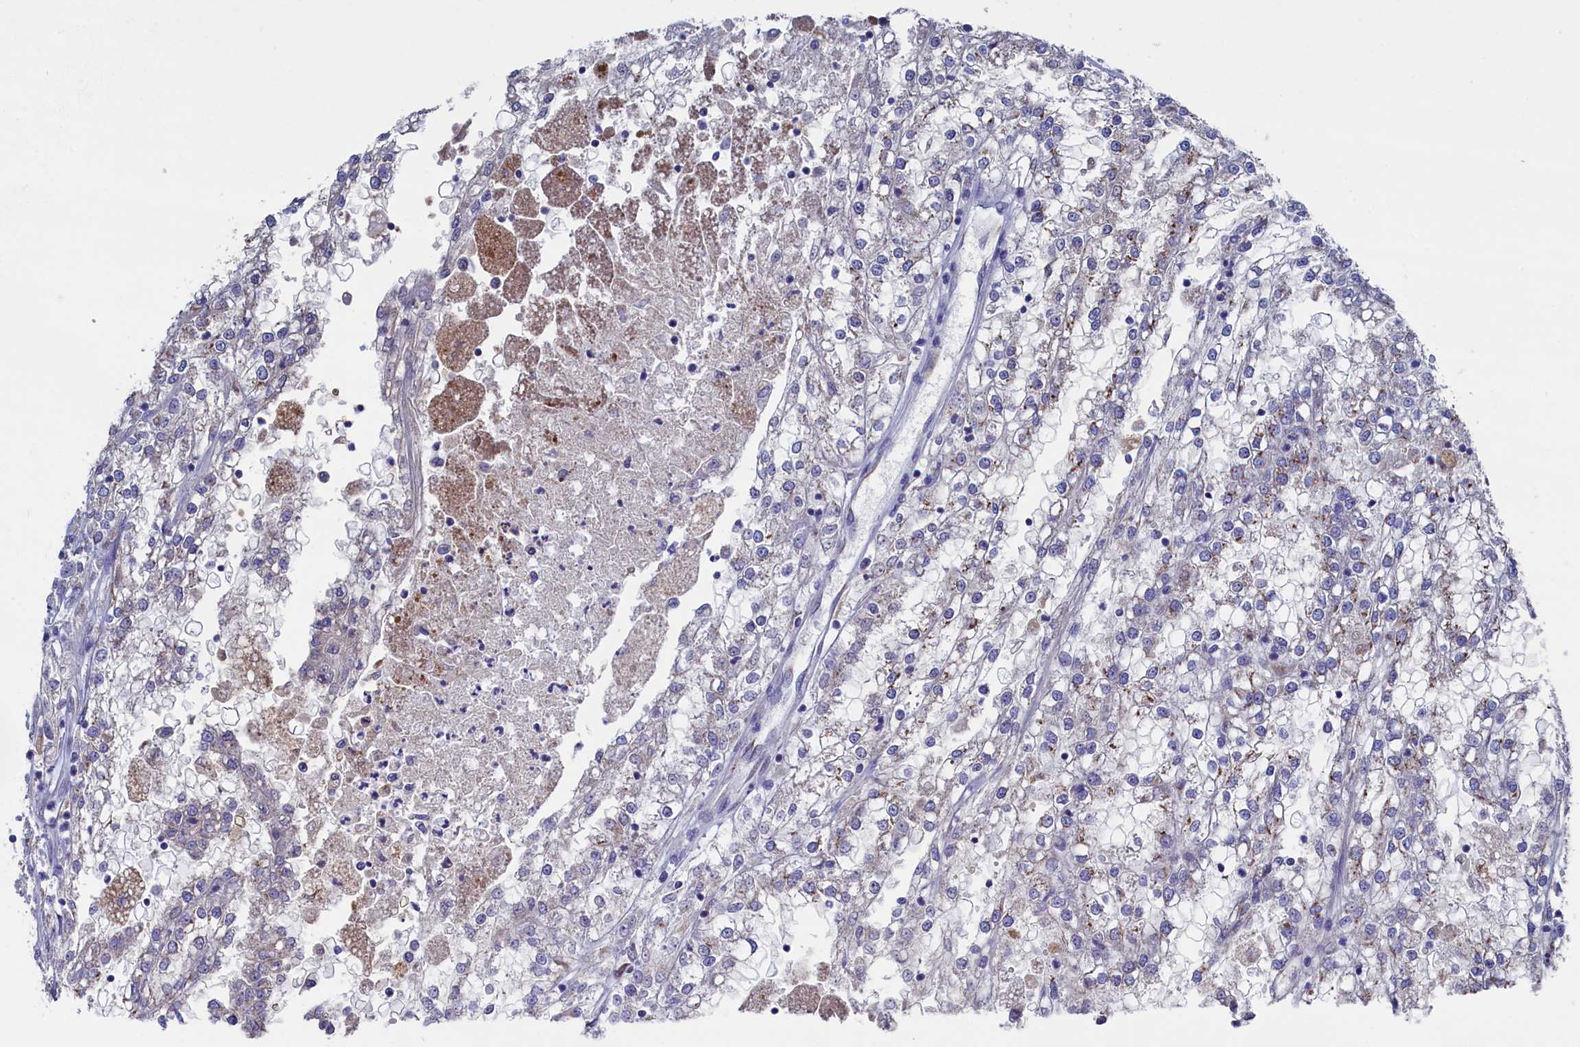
{"staining": {"intensity": "weak", "quantity": "<25%", "location": "cytoplasmic/membranous"}, "tissue": "renal cancer", "cell_type": "Tumor cells", "image_type": "cancer", "snomed": [{"axis": "morphology", "description": "Adenocarcinoma, NOS"}, {"axis": "topography", "description": "Kidney"}], "caption": "DAB (3,3'-diaminobenzidine) immunohistochemical staining of human adenocarcinoma (renal) shows no significant expression in tumor cells.", "gene": "GPR108", "patient": {"sex": "female", "age": 52}}